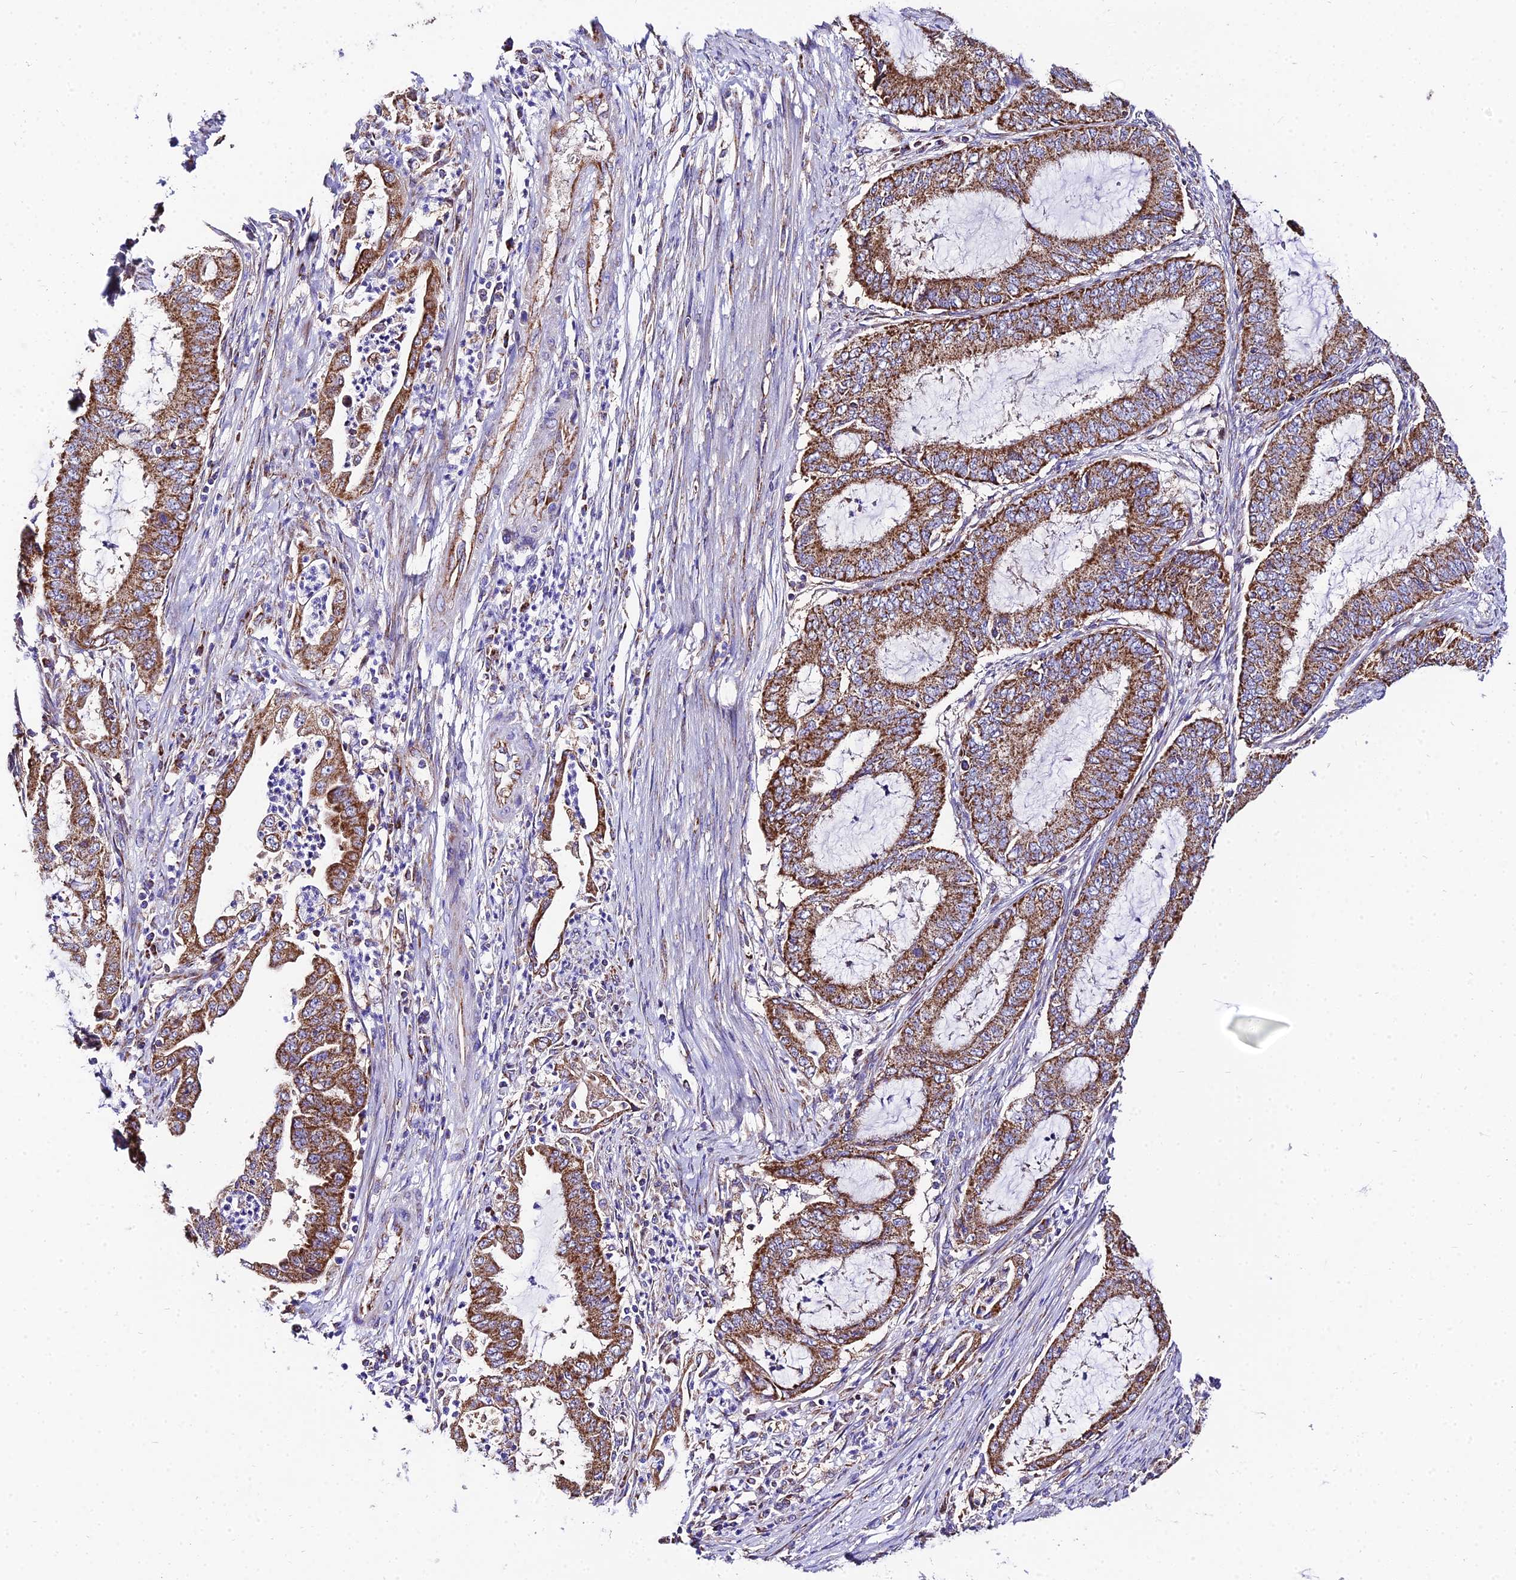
{"staining": {"intensity": "strong", "quantity": ">75%", "location": "cytoplasmic/membranous"}, "tissue": "endometrial cancer", "cell_type": "Tumor cells", "image_type": "cancer", "snomed": [{"axis": "morphology", "description": "Adenocarcinoma, NOS"}, {"axis": "topography", "description": "Endometrium"}], "caption": "The histopathology image shows immunohistochemical staining of endometrial adenocarcinoma. There is strong cytoplasmic/membranous staining is seen in approximately >75% of tumor cells.", "gene": "OCIAD1", "patient": {"sex": "female", "age": 51}}